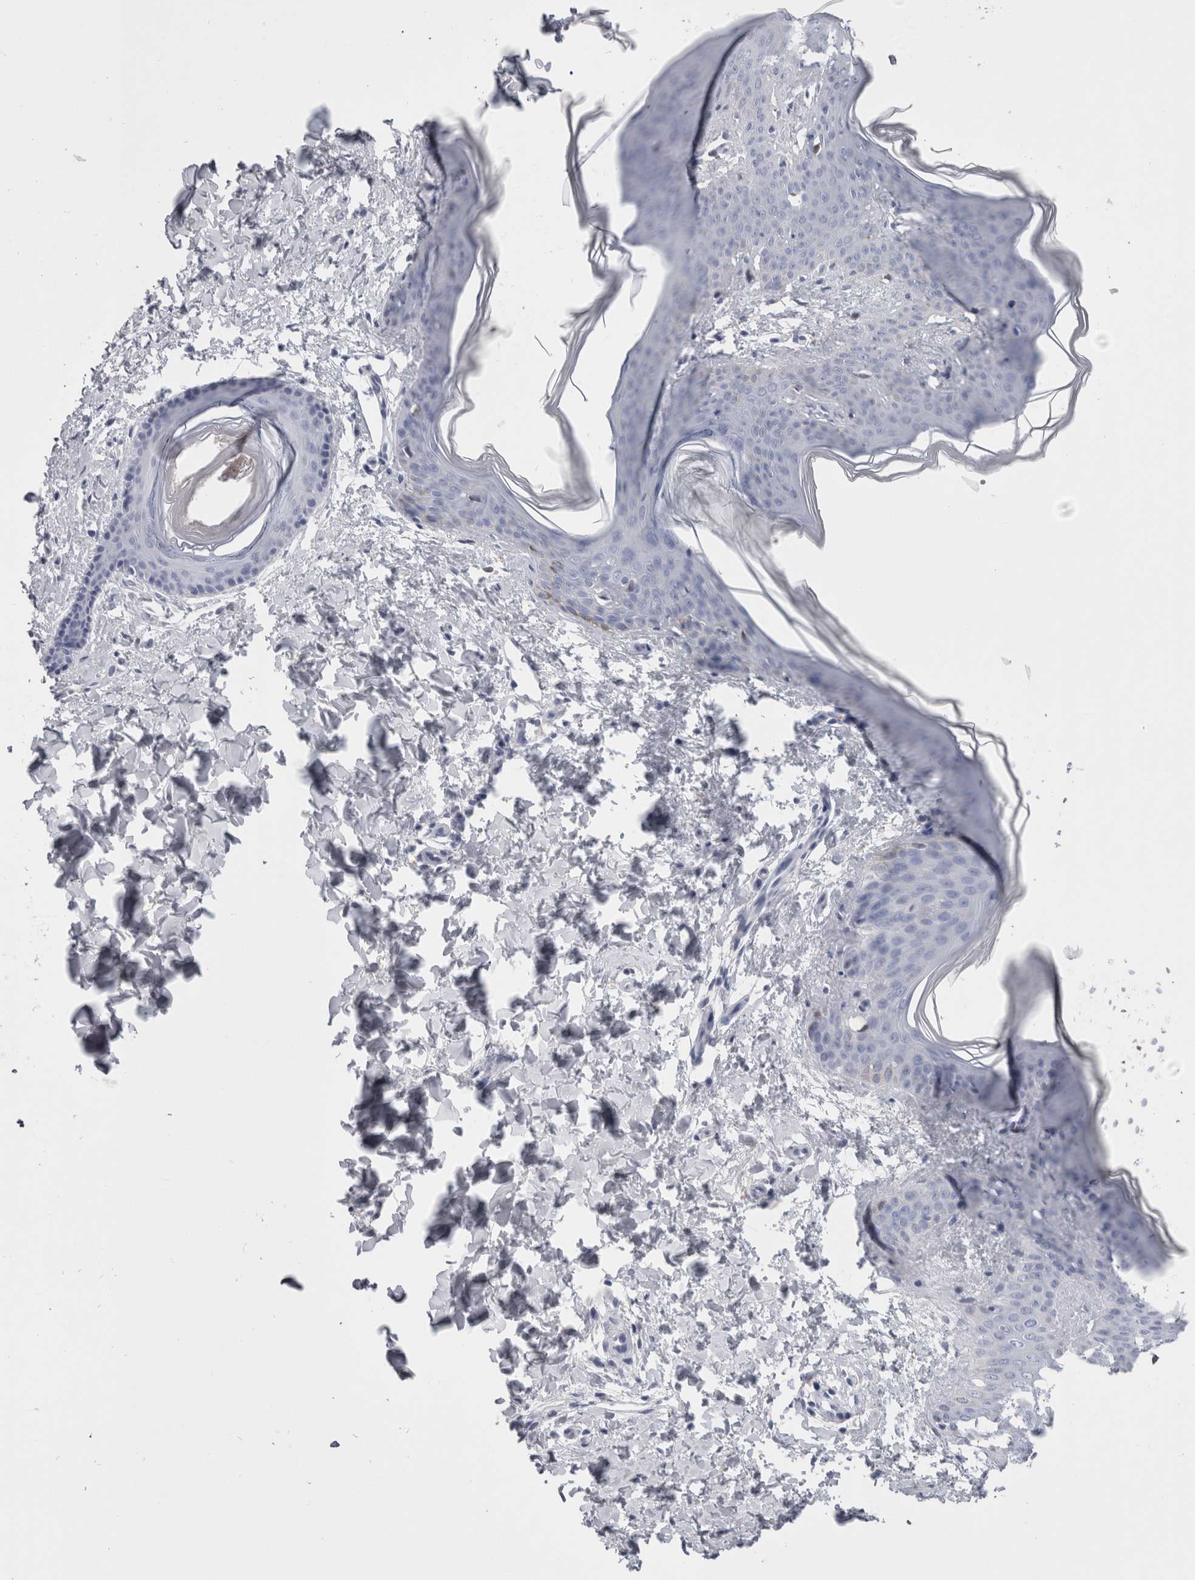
{"staining": {"intensity": "negative", "quantity": "none", "location": "none"}, "tissue": "skin", "cell_type": "Fibroblasts", "image_type": "normal", "snomed": [{"axis": "morphology", "description": "Normal tissue, NOS"}, {"axis": "topography", "description": "Skin"}], "caption": "A histopathology image of human skin is negative for staining in fibroblasts. (Brightfield microscopy of DAB (3,3'-diaminobenzidine) immunohistochemistry (IHC) at high magnification).", "gene": "CA8", "patient": {"sex": "female", "age": 17}}